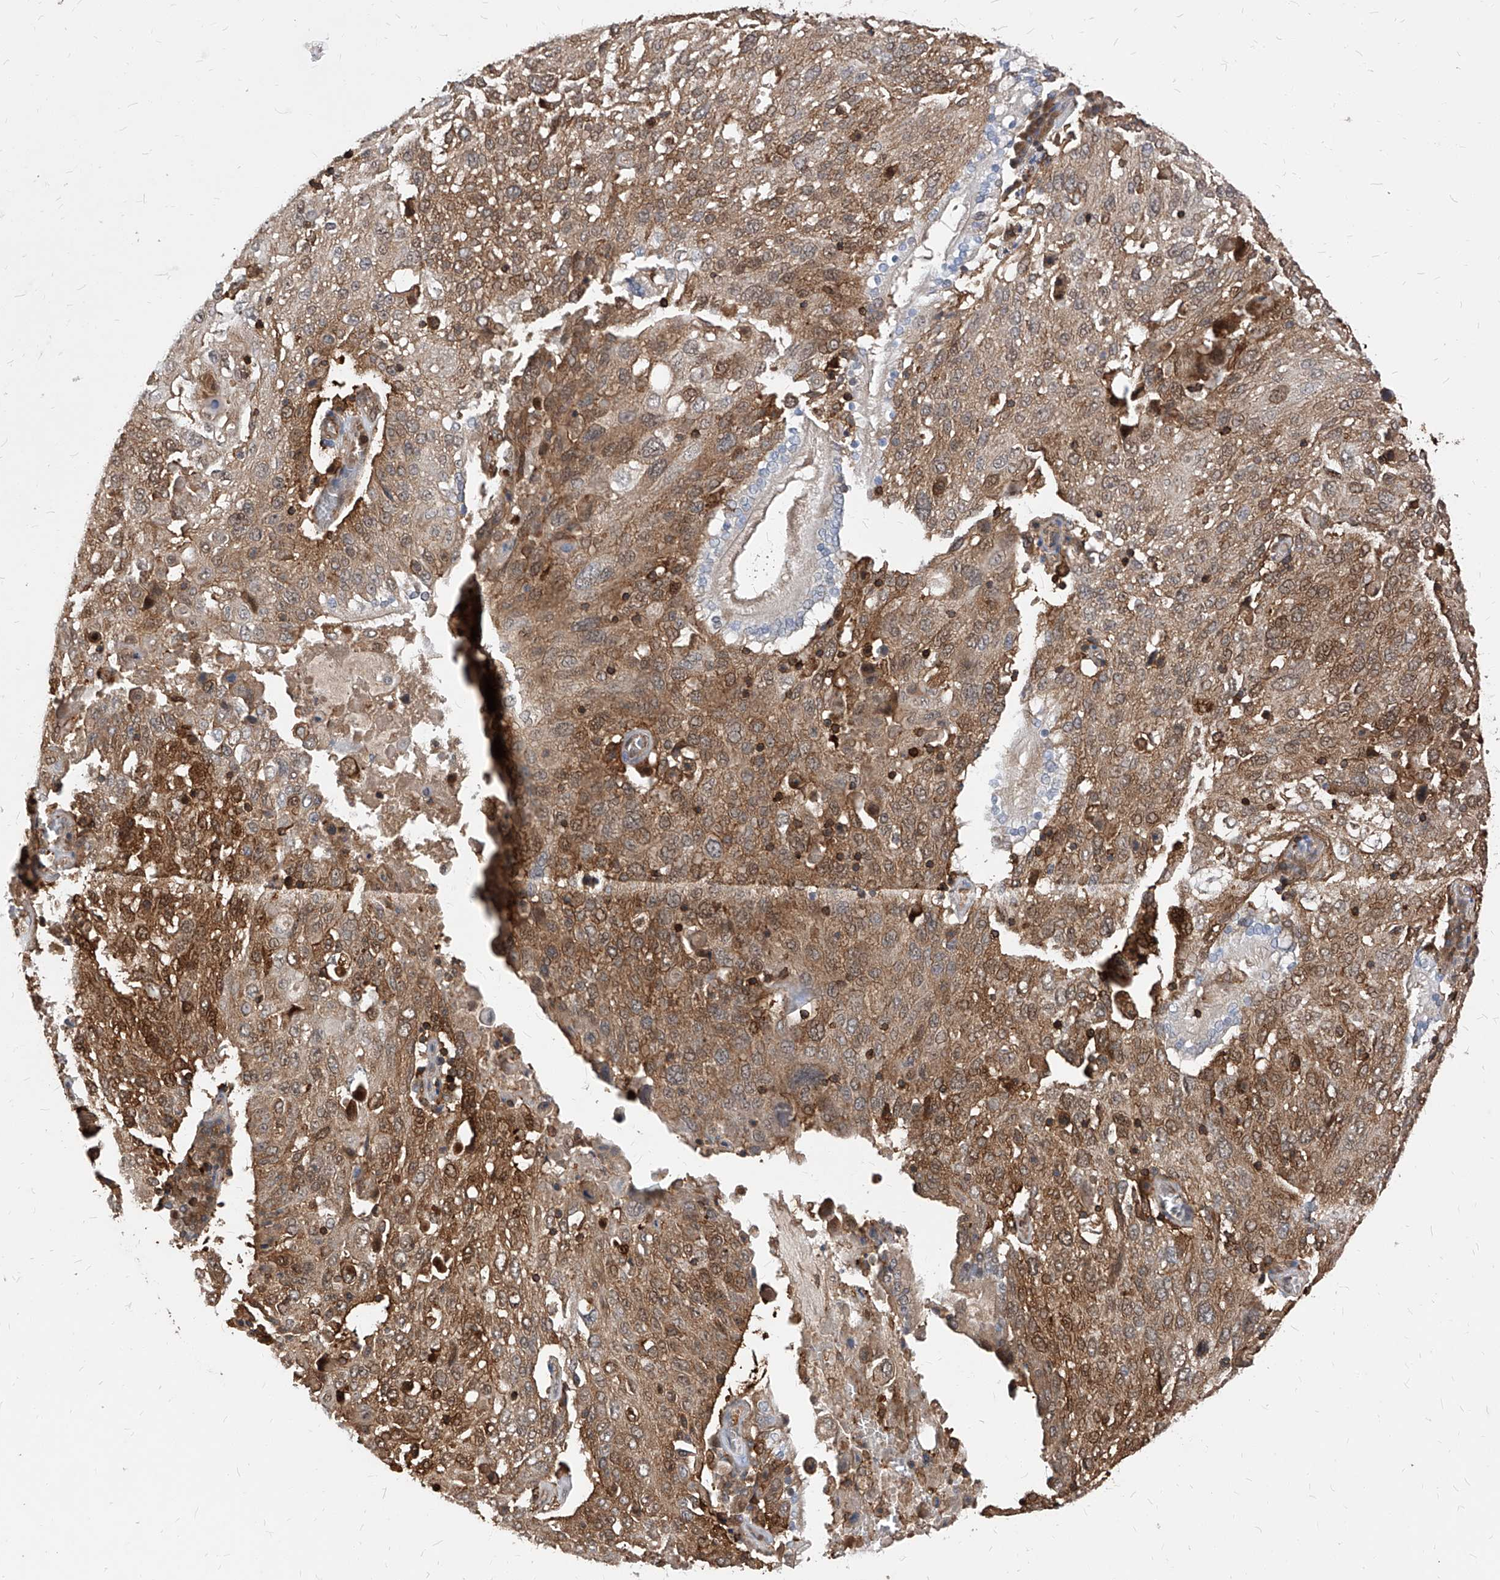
{"staining": {"intensity": "moderate", "quantity": ">75%", "location": "cytoplasmic/membranous,nuclear"}, "tissue": "lung cancer", "cell_type": "Tumor cells", "image_type": "cancer", "snomed": [{"axis": "morphology", "description": "Squamous cell carcinoma, NOS"}, {"axis": "topography", "description": "Lung"}], "caption": "This photomicrograph displays lung cancer stained with immunohistochemistry to label a protein in brown. The cytoplasmic/membranous and nuclear of tumor cells show moderate positivity for the protein. Nuclei are counter-stained blue.", "gene": "ABRACL", "patient": {"sex": "male", "age": 65}}